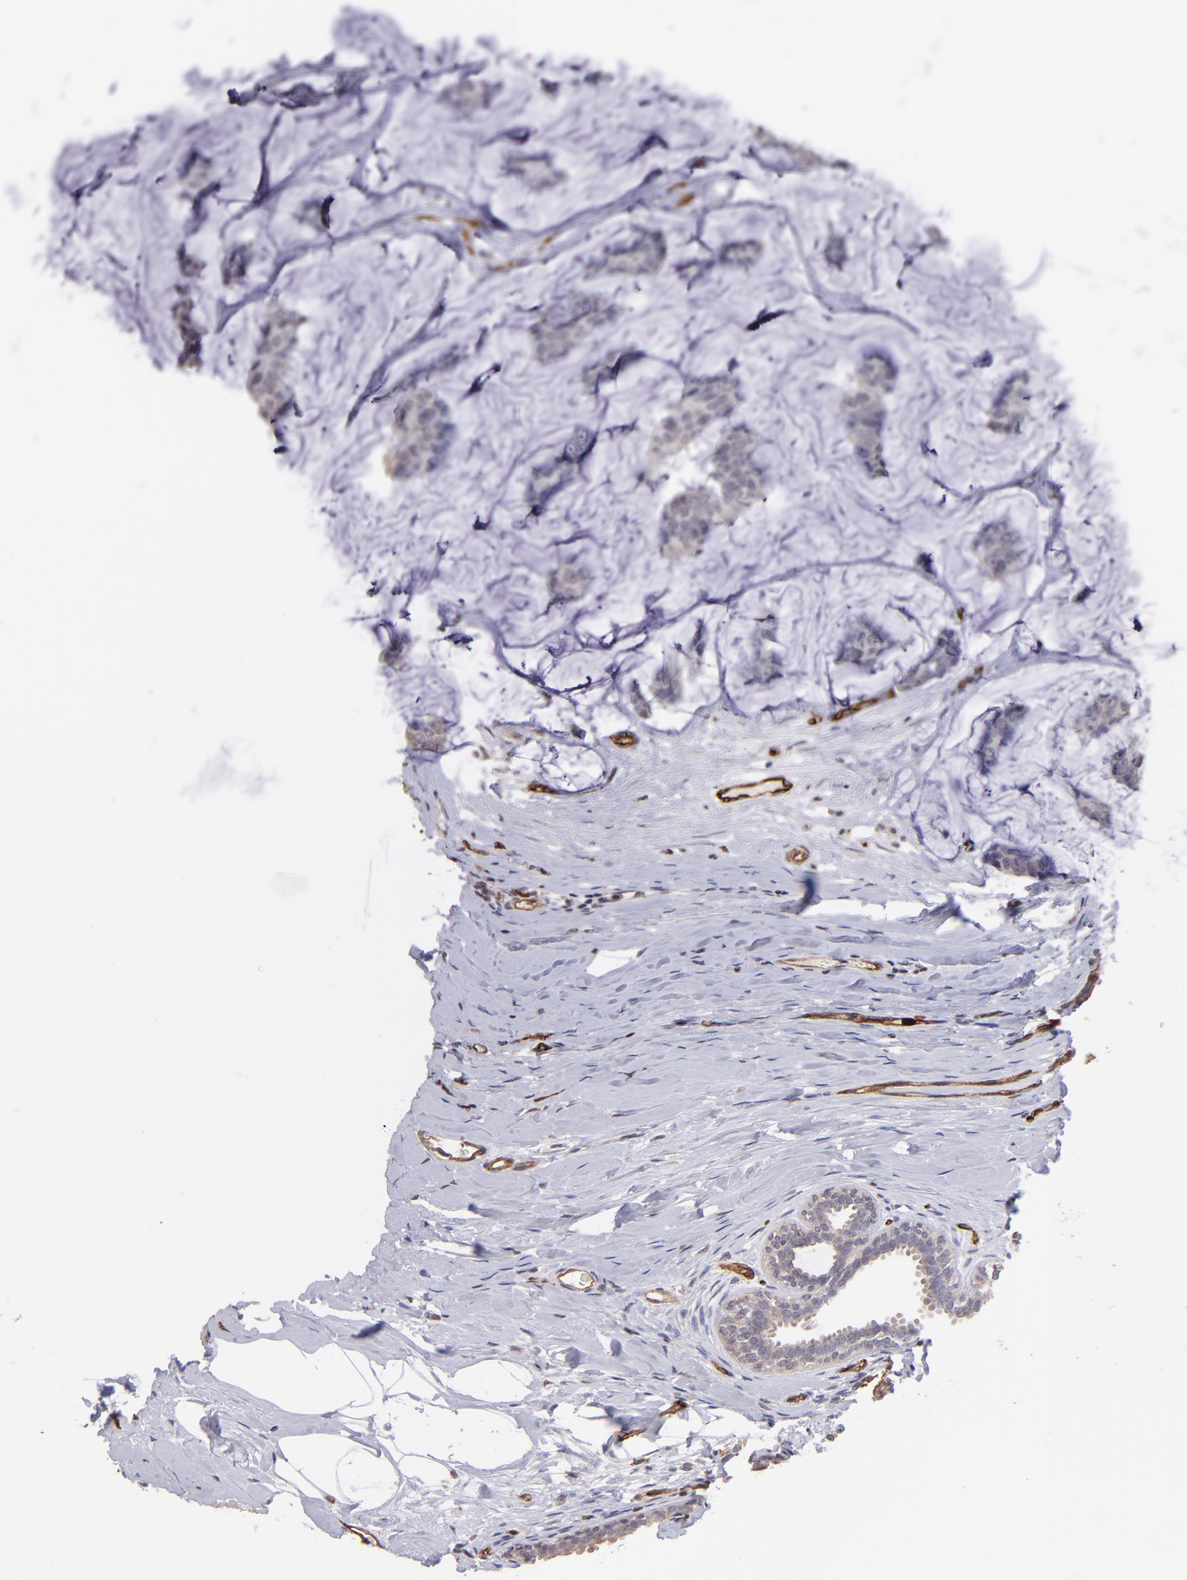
{"staining": {"intensity": "negative", "quantity": "none", "location": "none"}, "tissue": "breast cancer", "cell_type": "Tumor cells", "image_type": "cancer", "snomed": [{"axis": "morphology", "description": "Normal tissue, NOS"}, {"axis": "morphology", "description": "Duct carcinoma"}, {"axis": "topography", "description": "Breast"}], "caption": "DAB (3,3'-diaminobenzidine) immunohistochemical staining of breast cancer reveals no significant staining in tumor cells. (Brightfield microscopy of DAB immunohistochemistry at high magnification).", "gene": "DYSF", "patient": {"sex": "female", "age": 50}}